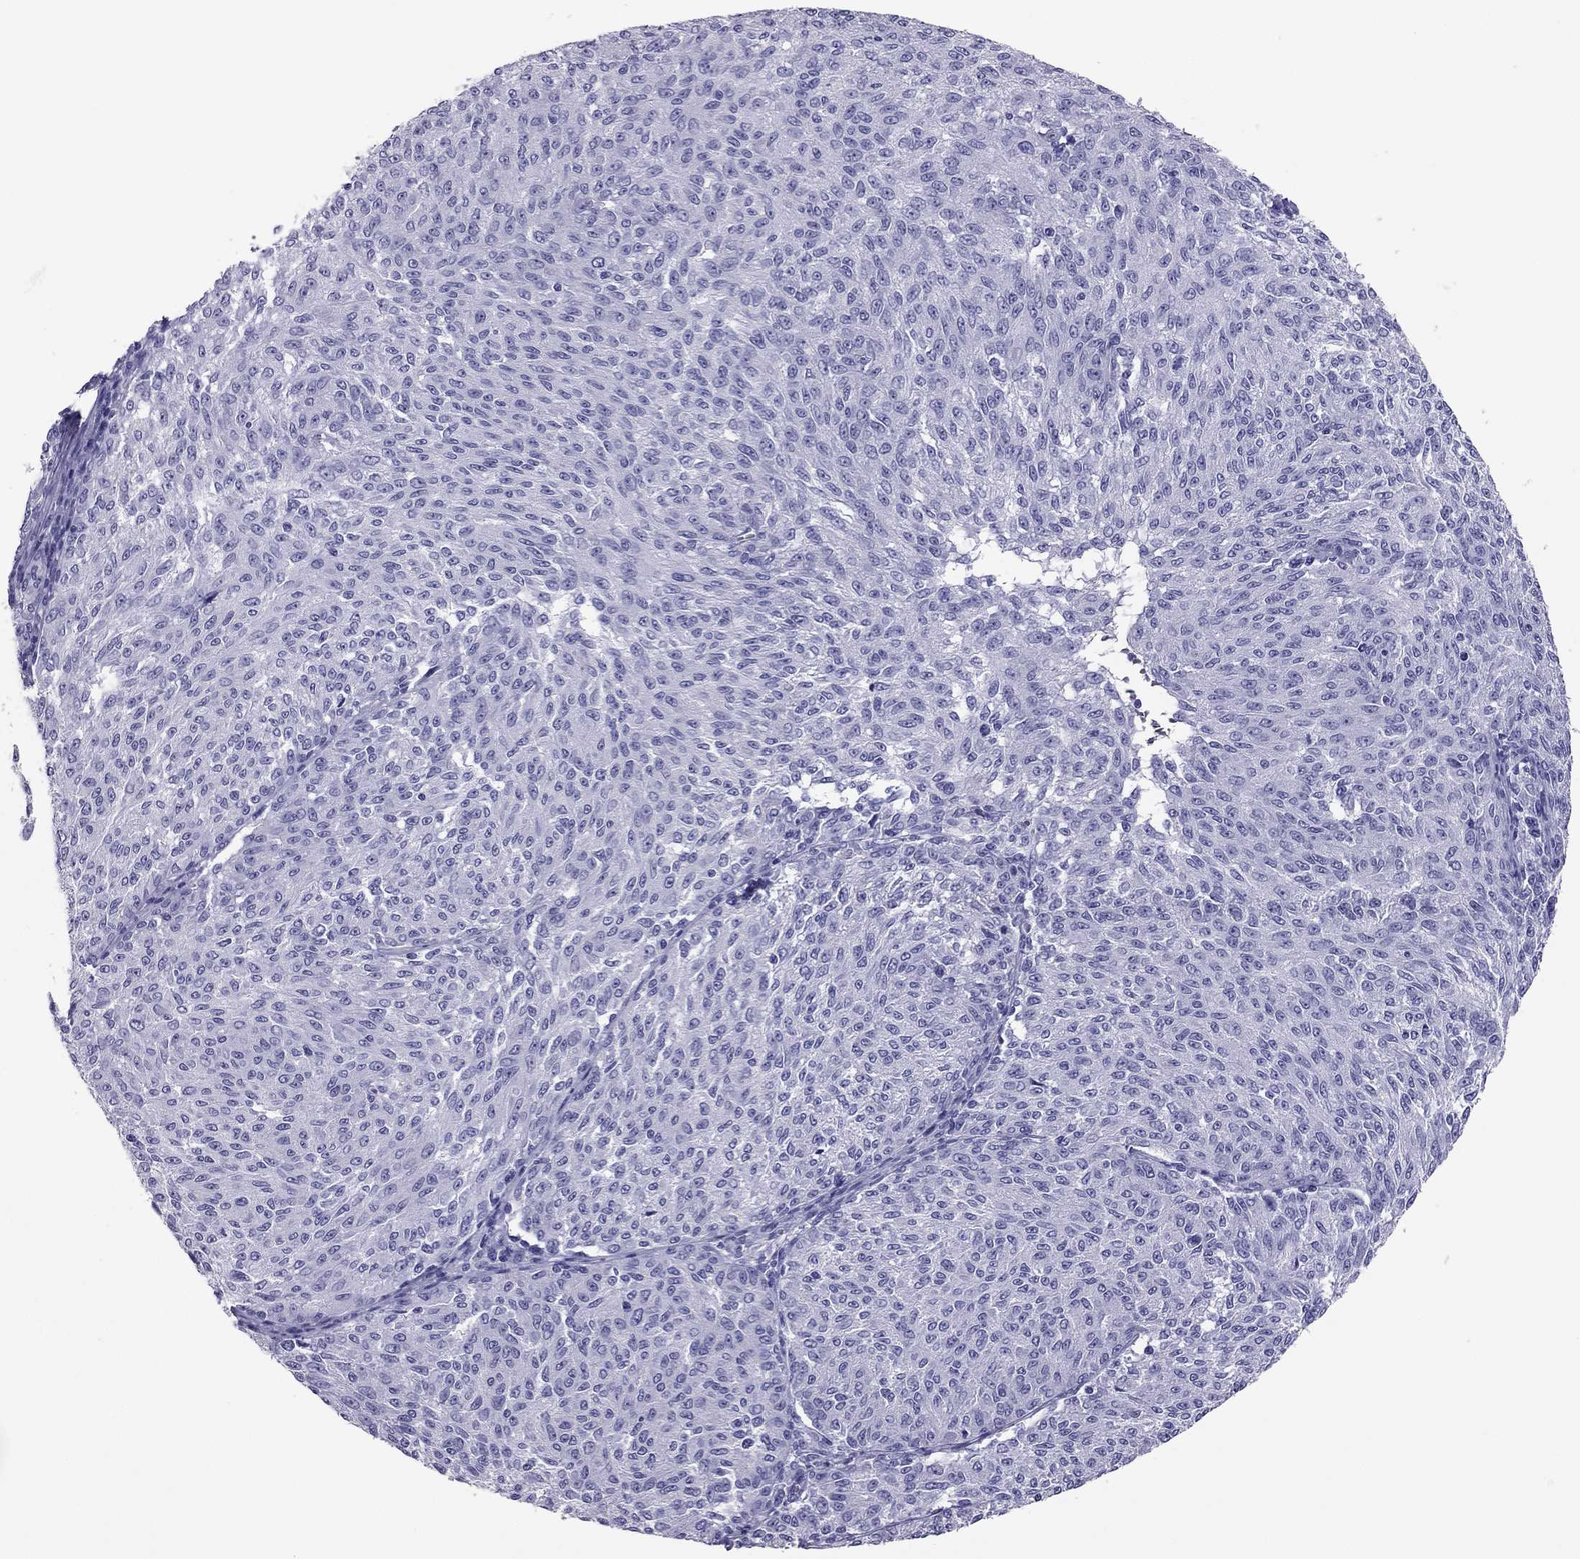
{"staining": {"intensity": "negative", "quantity": "none", "location": "none"}, "tissue": "melanoma", "cell_type": "Tumor cells", "image_type": "cancer", "snomed": [{"axis": "morphology", "description": "Malignant melanoma, NOS"}, {"axis": "topography", "description": "Skin"}], "caption": "Immunohistochemistry (IHC) image of melanoma stained for a protein (brown), which displays no staining in tumor cells. Nuclei are stained in blue.", "gene": "PDE6A", "patient": {"sex": "female", "age": 72}}